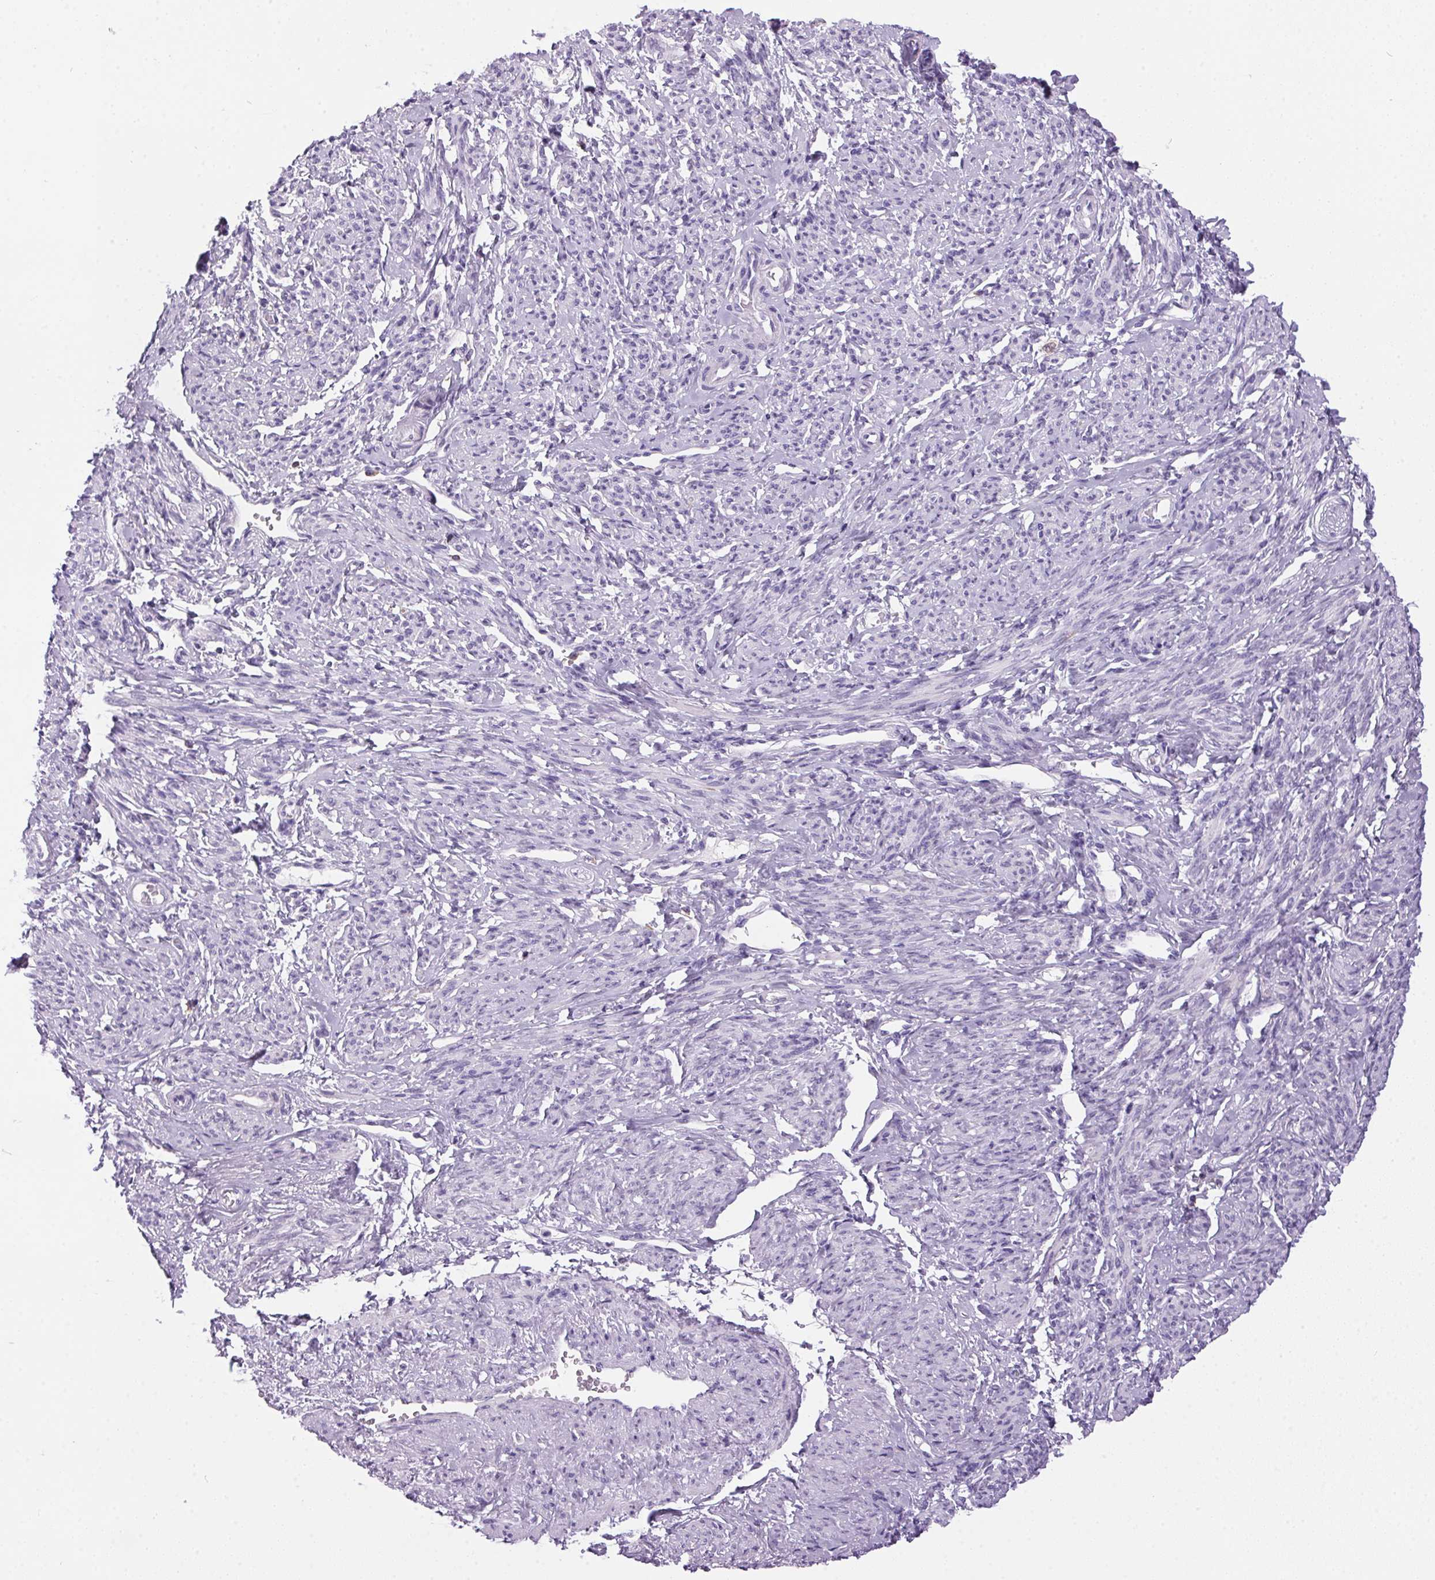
{"staining": {"intensity": "negative", "quantity": "none", "location": "none"}, "tissue": "smooth muscle", "cell_type": "Smooth muscle cells", "image_type": "normal", "snomed": [{"axis": "morphology", "description": "Normal tissue, NOS"}, {"axis": "topography", "description": "Smooth muscle"}], "caption": "High power microscopy micrograph of an immunohistochemistry histopathology image of normal smooth muscle, revealing no significant staining in smooth muscle cells.", "gene": "S100A2", "patient": {"sex": "female", "age": 65}}